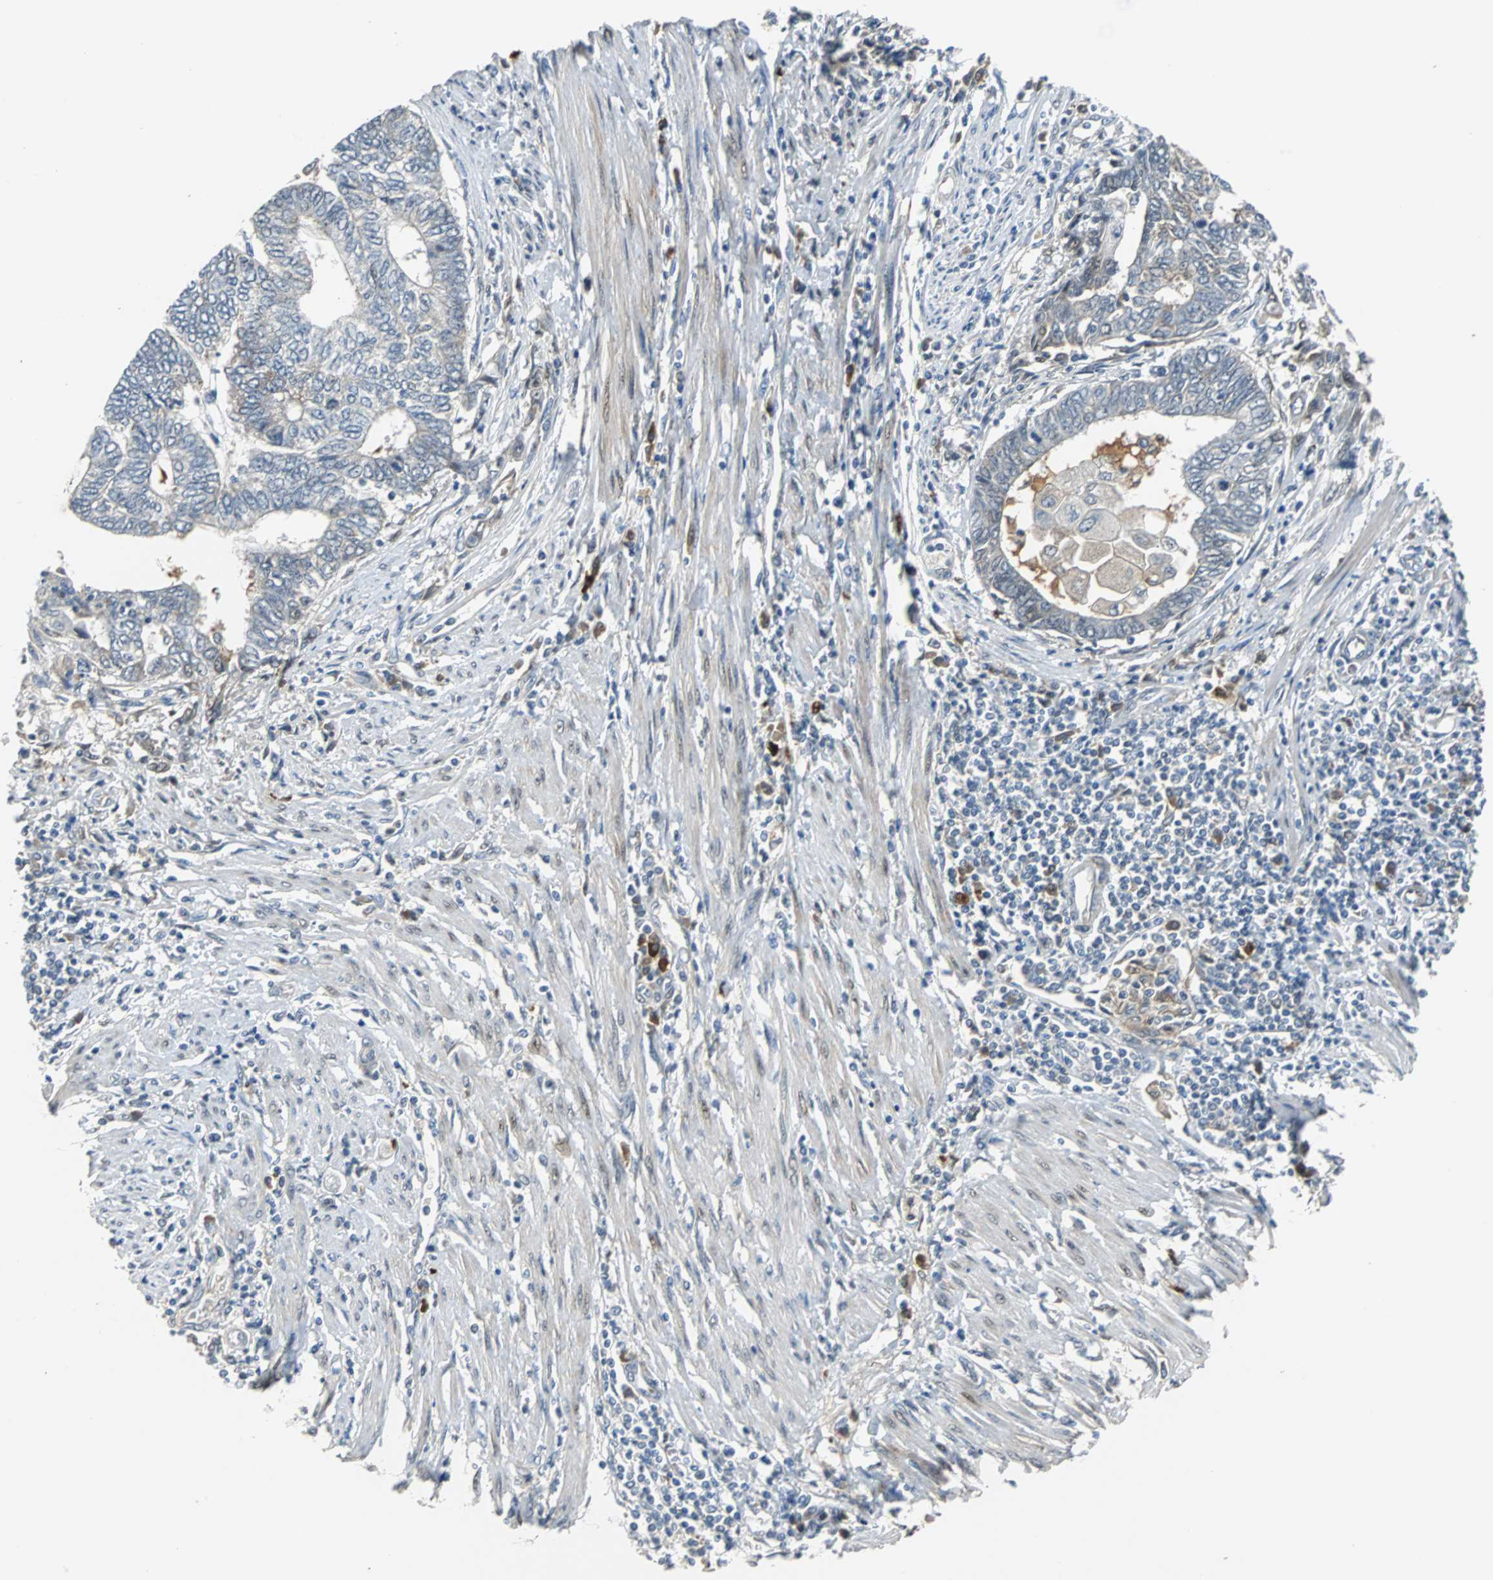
{"staining": {"intensity": "weak", "quantity": "<25%", "location": "cytoplasmic/membranous"}, "tissue": "endometrial cancer", "cell_type": "Tumor cells", "image_type": "cancer", "snomed": [{"axis": "morphology", "description": "Adenocarcinoma, NOS"}, {"axis": "topography", "description": "Uterus"}, {"axis": "topography", "description": "Endometrium"}], "caption": "The histopathology image demonstrates no significant expression in tumor cells of endometrial cancer (adenocarcinoma).", "gene": "FHL2", "patient": {"sex": "female", "age": 70}}